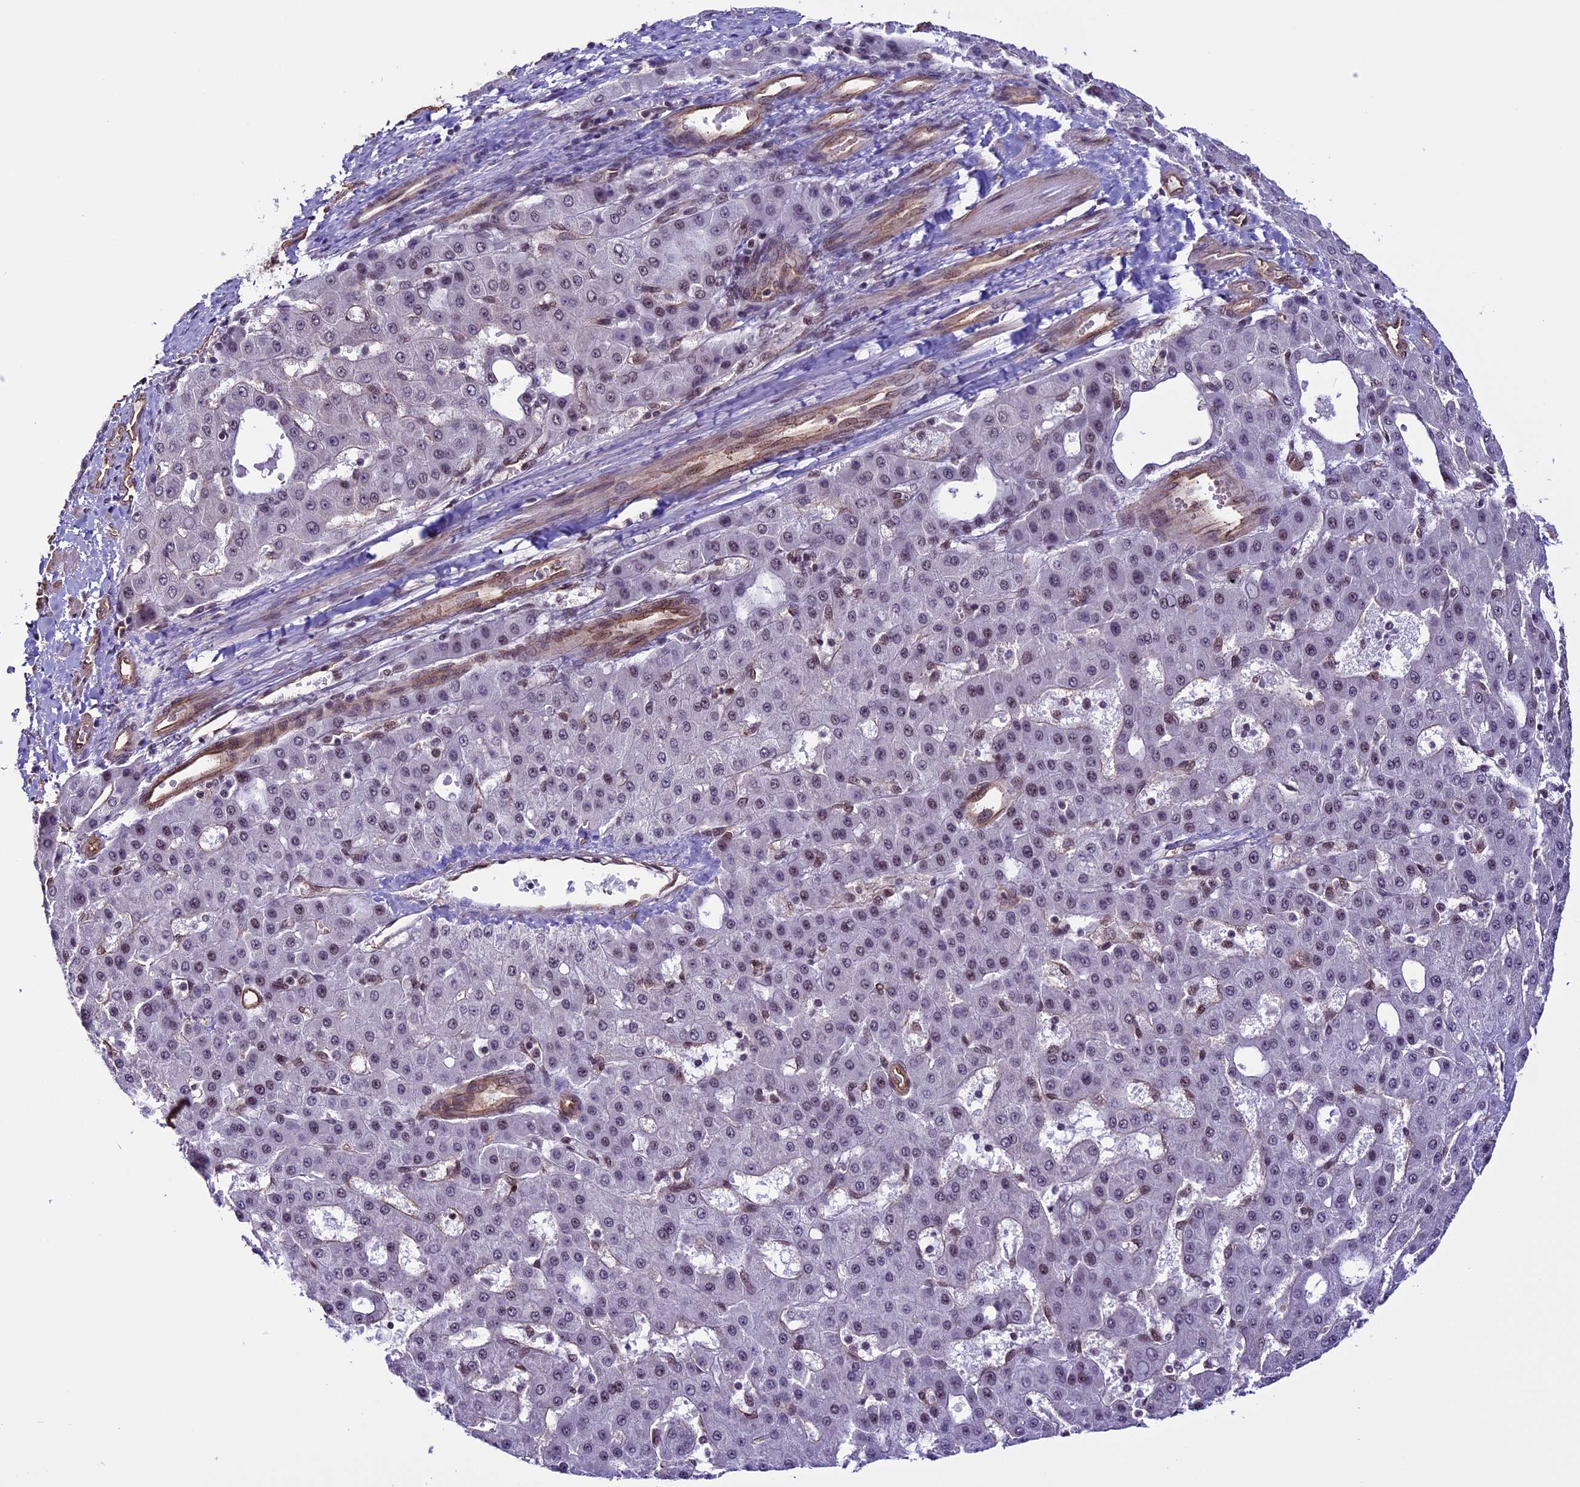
{"staining": {"intensity": "negative", "quantity": "none", "location": "none"}, "tissue": "liver cancer", "cell_type": "Tumor cells", "image_type": "cancer", "snomed": [{"axis": "morphology", "description": "Carcinoma, Hepatocellular, NOS"}, {"axis": "topography", "description": "Liver"}], "caption": "A micrograph of human liver hepatocellular carcinoma is negative for staining in tumor cells.", "gene": "MPHOSPH8", "patient": {"sex": "male", "age": 47}}